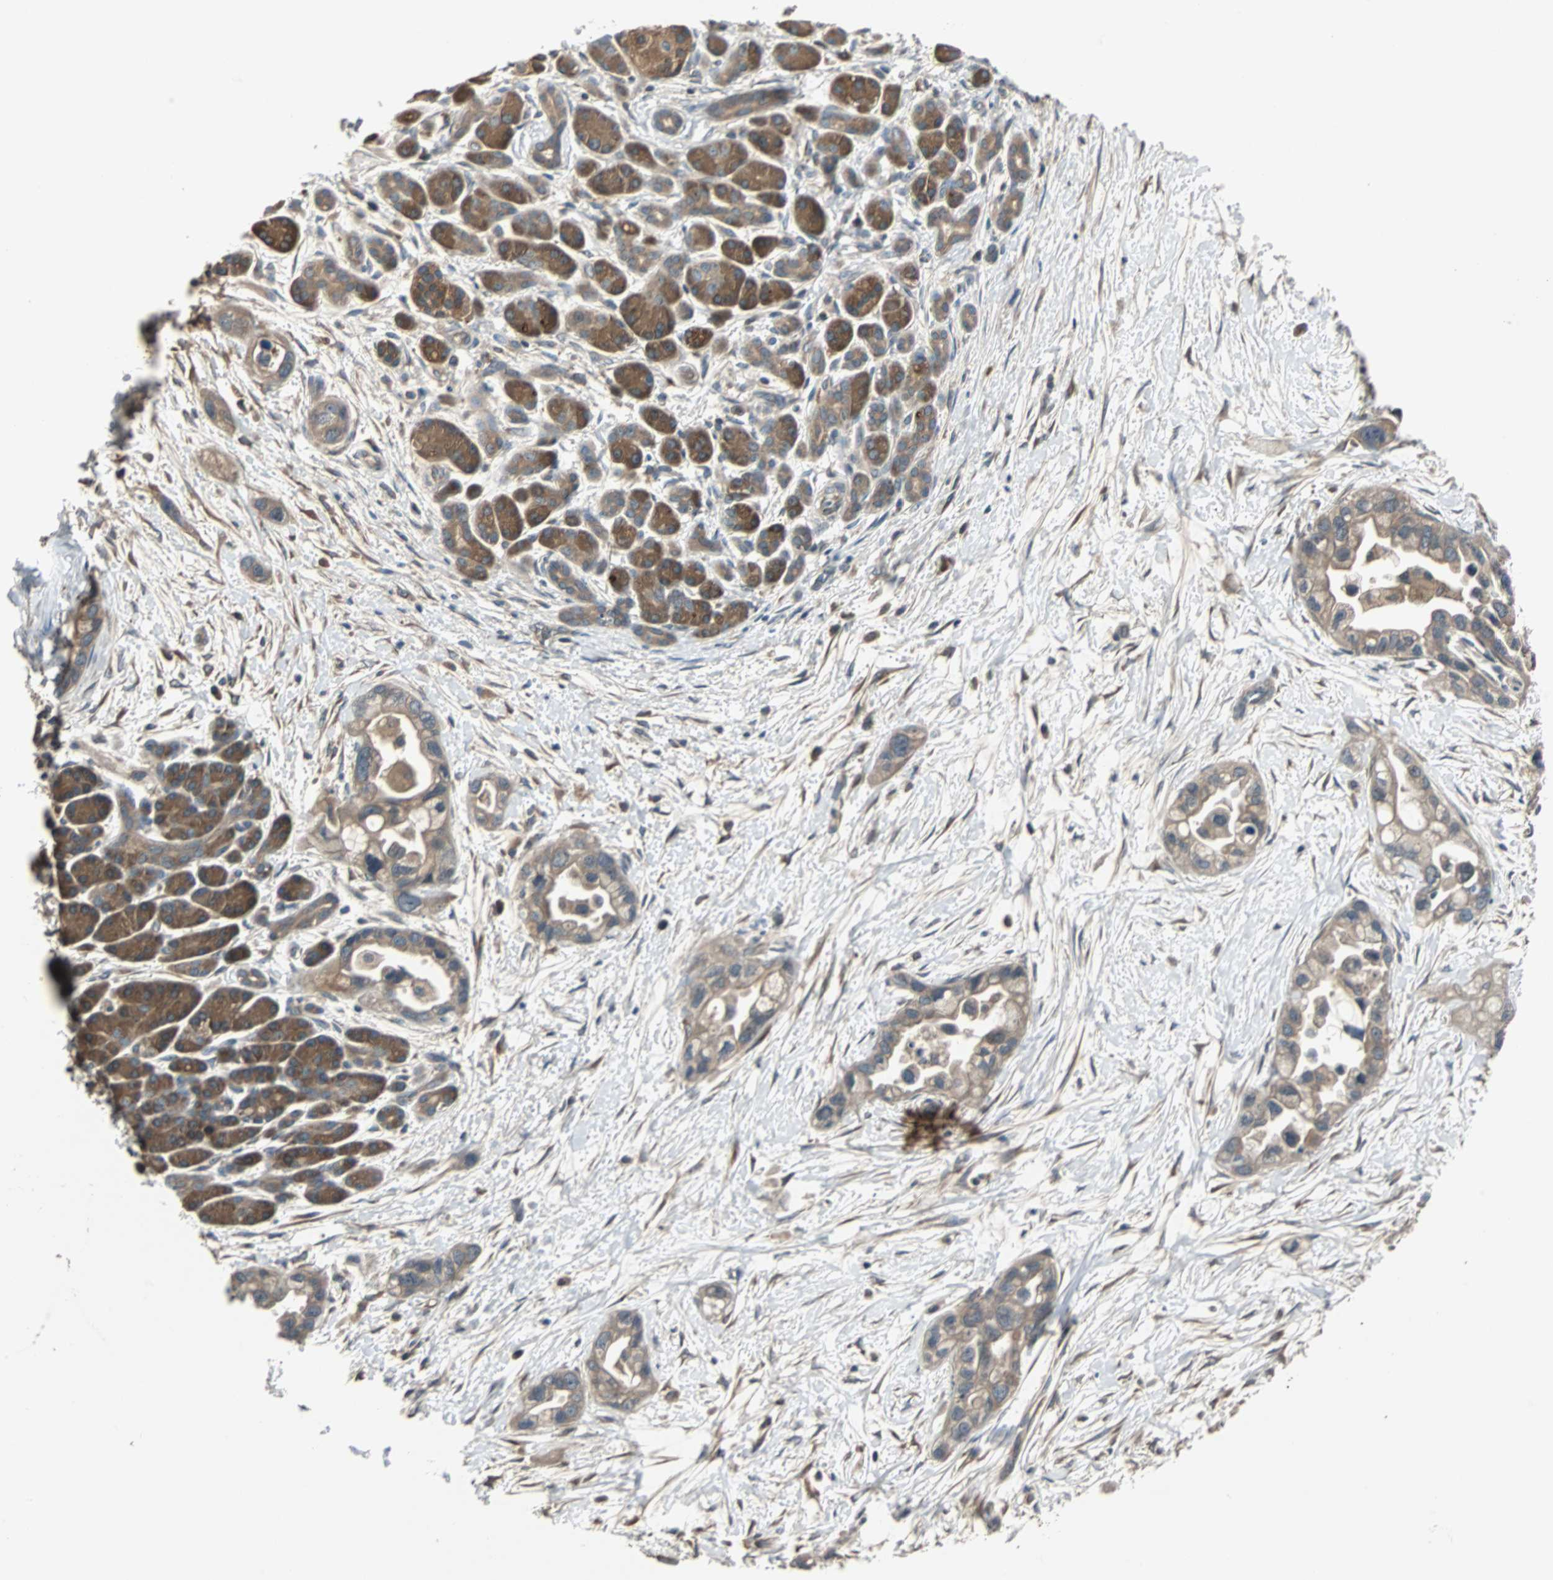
{"staining": {"intensity": "moderate", "quantity": ">75%", "location": "cytoplasmic/membranous"}, "tissue": "pancreatic cancer", "cell_type": "Tumor cells", "image_type": "cancer", "snomed": [{"axis": "morphology", "description": "Adenocarcinoma, NOS"}, {"axis": "topography", "description": "Pancreas"}], "caption": "Immunohistochemistry staining of pancreatic adenocarcinoma, which reveals medium levels of moderate cytoplasmic/membranous positivity in approximately >75% of tumor cells indicating moderate cytoplasmic/membranous protein positivity. The staining was performed using DAB (3,3'-diaminobenzidine) (brown) for protein detection and nuclei were counterstained in hematoxylin (blue).", "gene": "ARF1", "patient": {"sex": "female", "age": 77}}